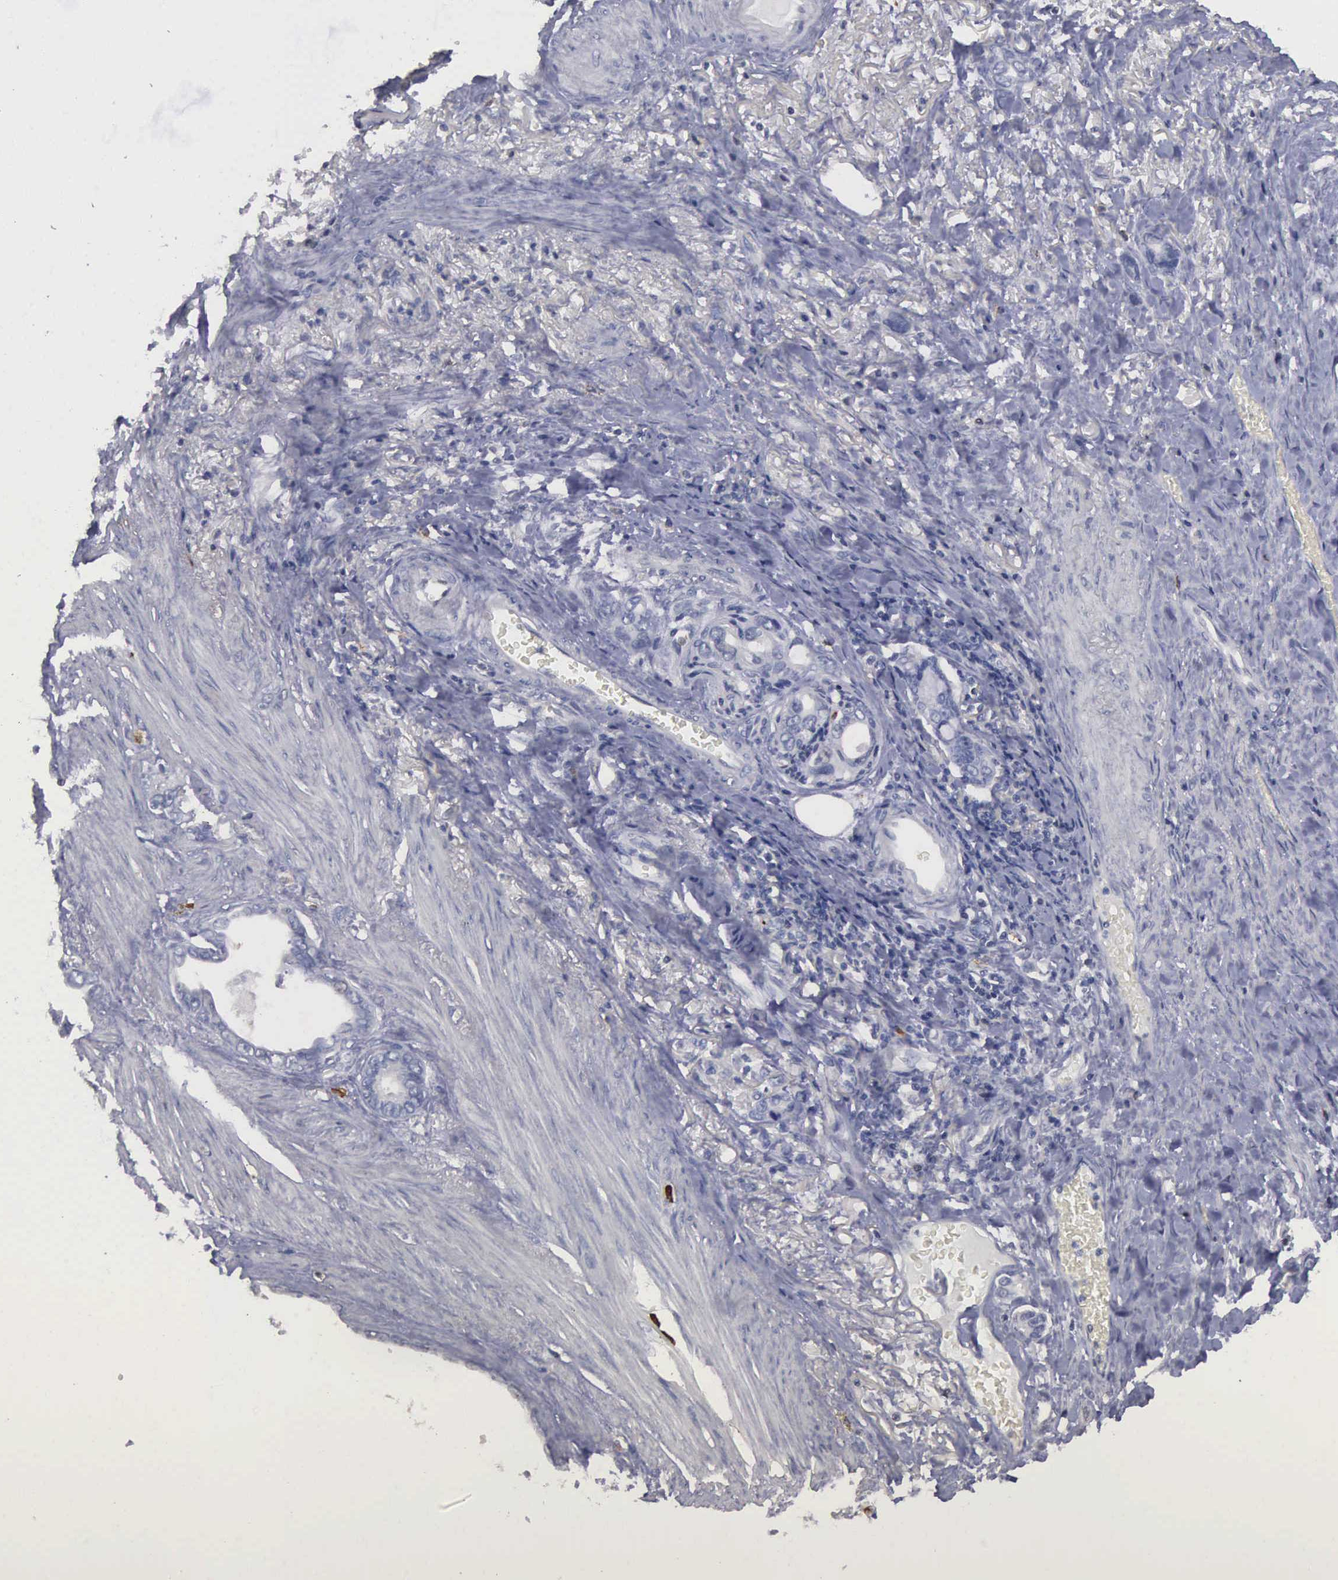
{"staining": {"intensity": "negative", "quantity": "none", "location": "none"}, "tissue": "stomach cancer", "cell_type": "Tumor cells", "image_type": "cancer", "snomed": [{"axis": "morphology", "description": "Adenocarcinoma, NOS"}, {"axis": "topography", "description": "Stomach"}], "caption": "DAB (3,3'-diaminobenzidine) immunohistochemical staining of human stomach adenocarcinoma shows no significant expression in tumor cells. The staining was performed using DAB (3,3'-diaminobenzidine) to visualize the protein expression in brown, while the nuclei were stained in blue with hematoxylin (Magnification: 20x).", "gene": "ENO3", "patient": {"sex": "male", "age": 78}}